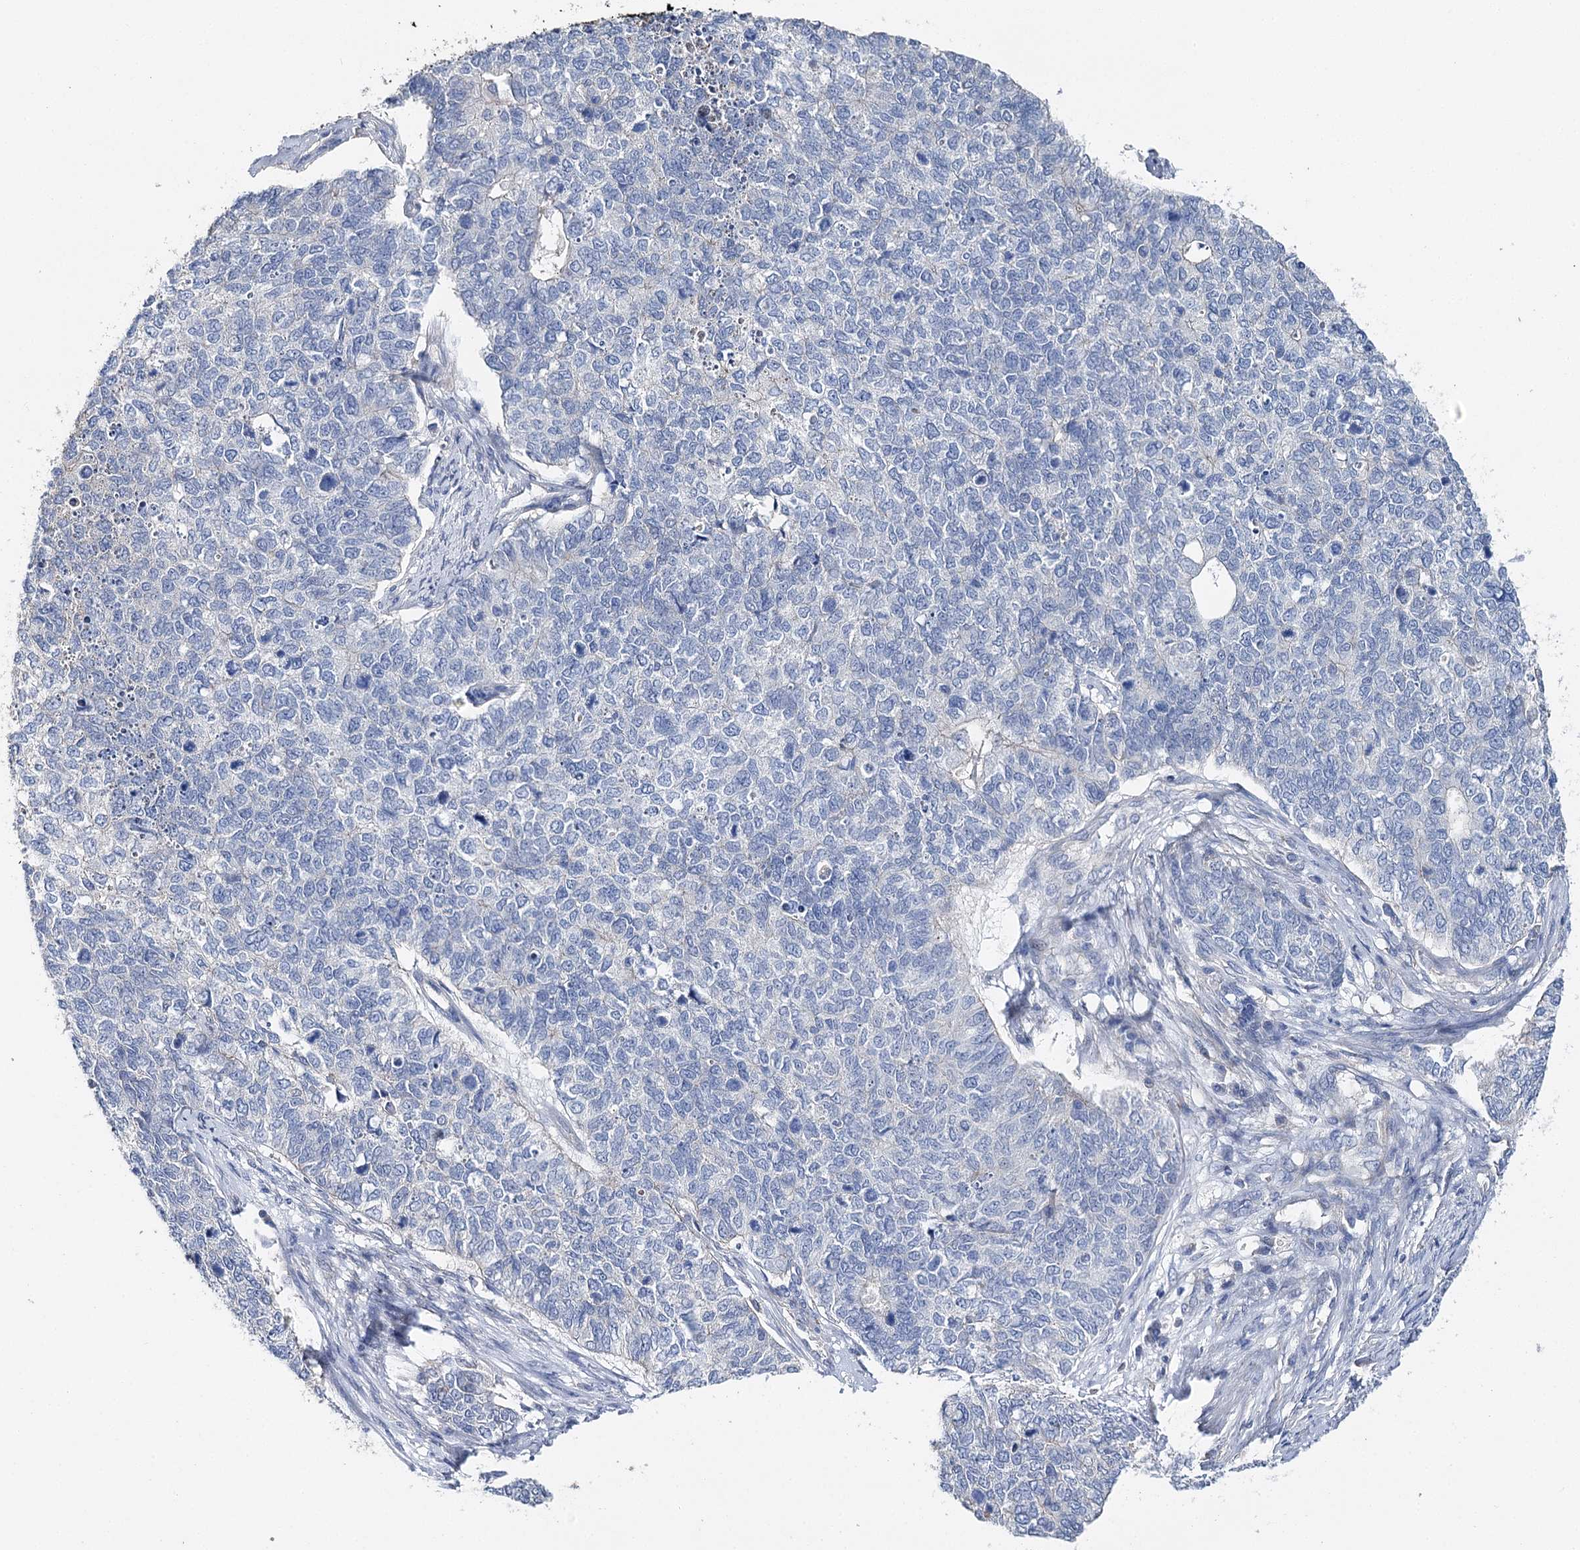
{"staining": {"intensity": "negative", "quantity": "none", "location": "none"}, "tissue": "cervical cancer", "cell_type": "Tumor cells", "image_type": "cancer", "snomed": [{"axis": "morphology", "description": "Squamous cell carcinoma, NOS"}, {"axis": "topography", "description": "Cervix"}], "caption": "Immunohistochemical staining of human cervical cancer displays no significant expression in tumor cells.", "gene": "EPYC", "patient": {"sex": "female", "age": 63}}